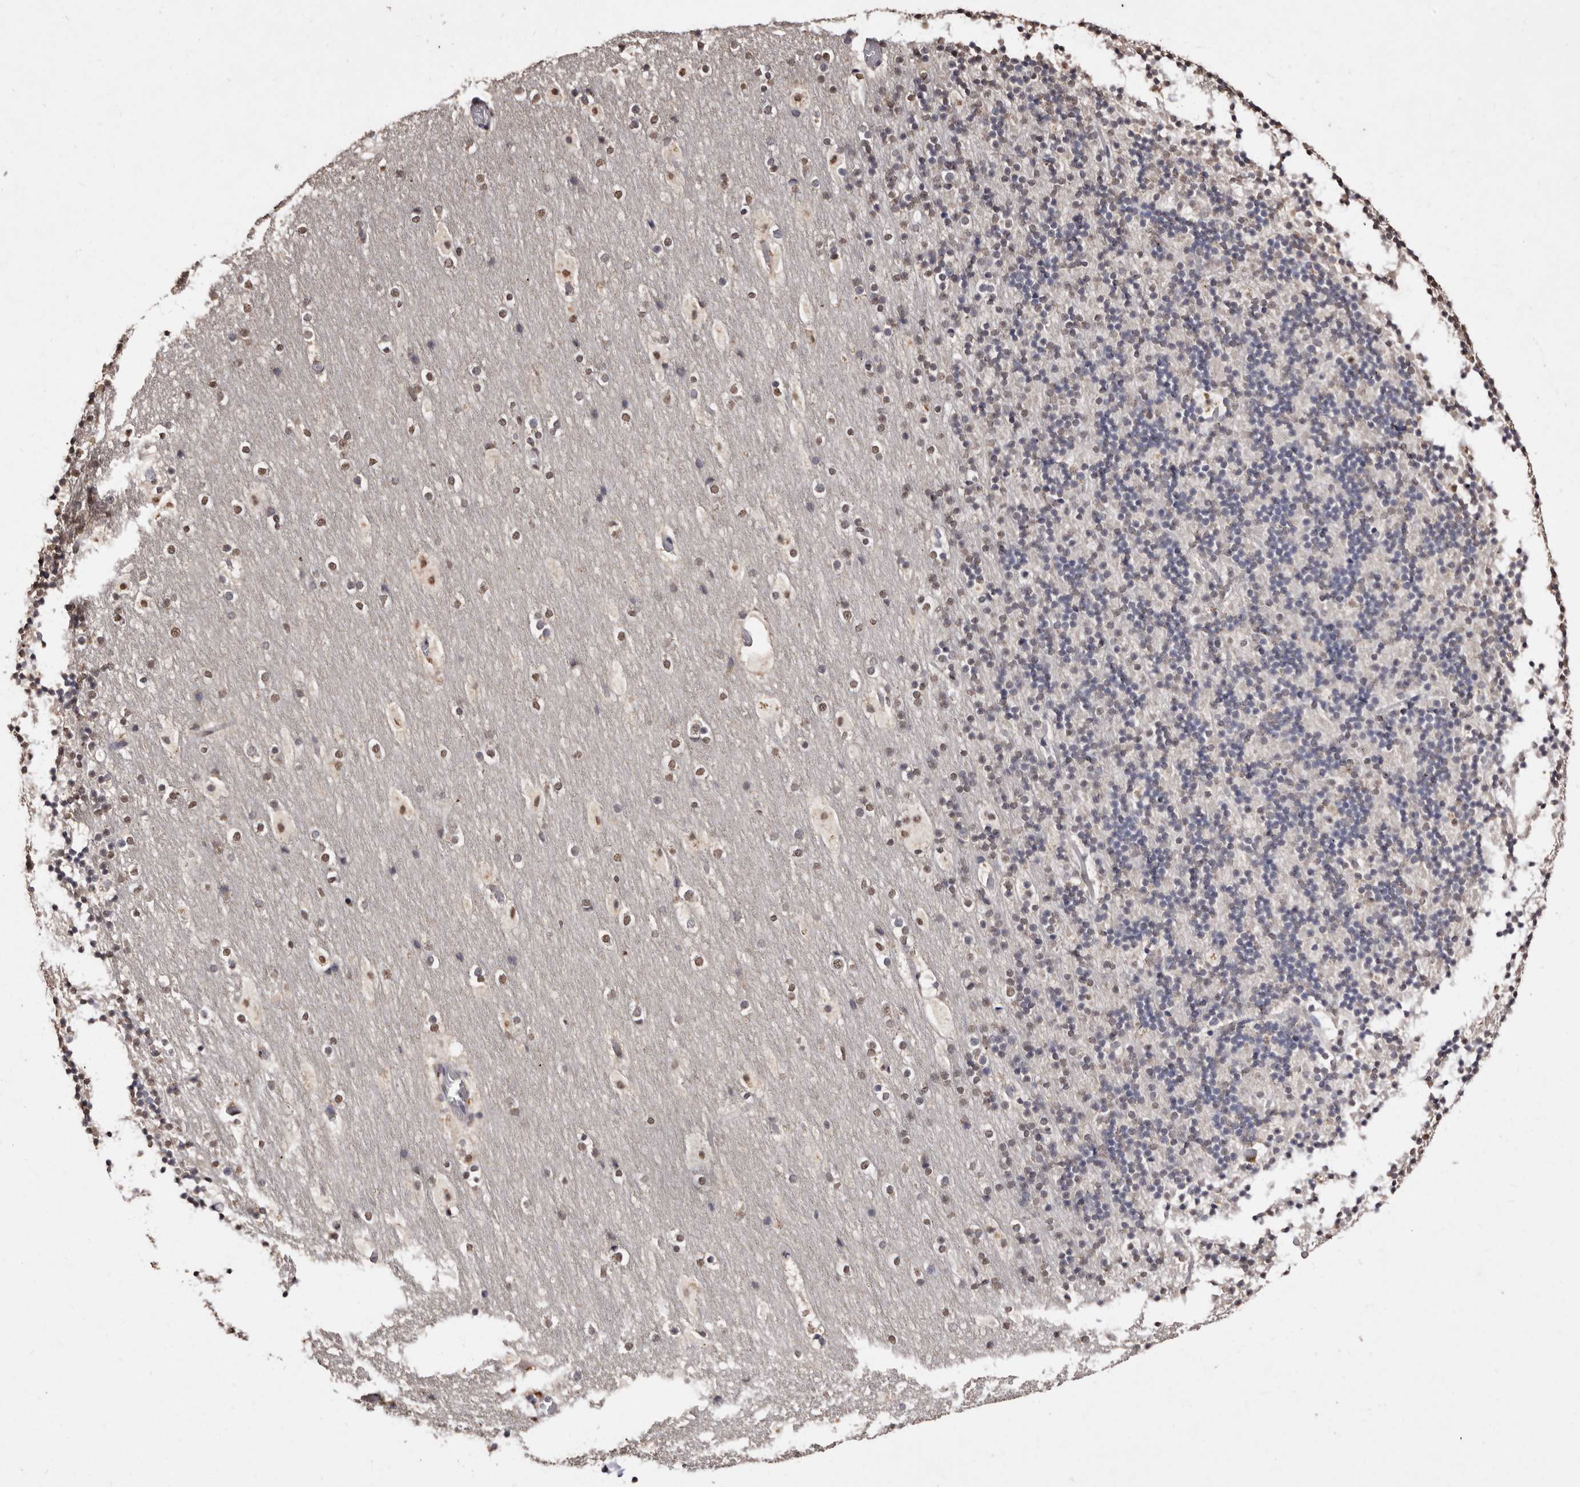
{"staining": {"intensity": "weak", "quantity": "25%-75%", "location": "nuclear"}, "tissue": "cerebellum", "cell_type": "Cells in granular layer", "image_type": "normal", "snomed": [{"axis": "morphology", "description": "Normal tissue, NOS"}, {"axis": "topography", "description": "Cerebellum"}], "caption": "A photomicrograph showing weak nuclear staining in about 25%-75% of cells in granular layer in benign cerebellum, as visualized by brown immunohistochemical staining.", "gene": "ERBB4", "patient": {"sex": "male", "age": 57}}